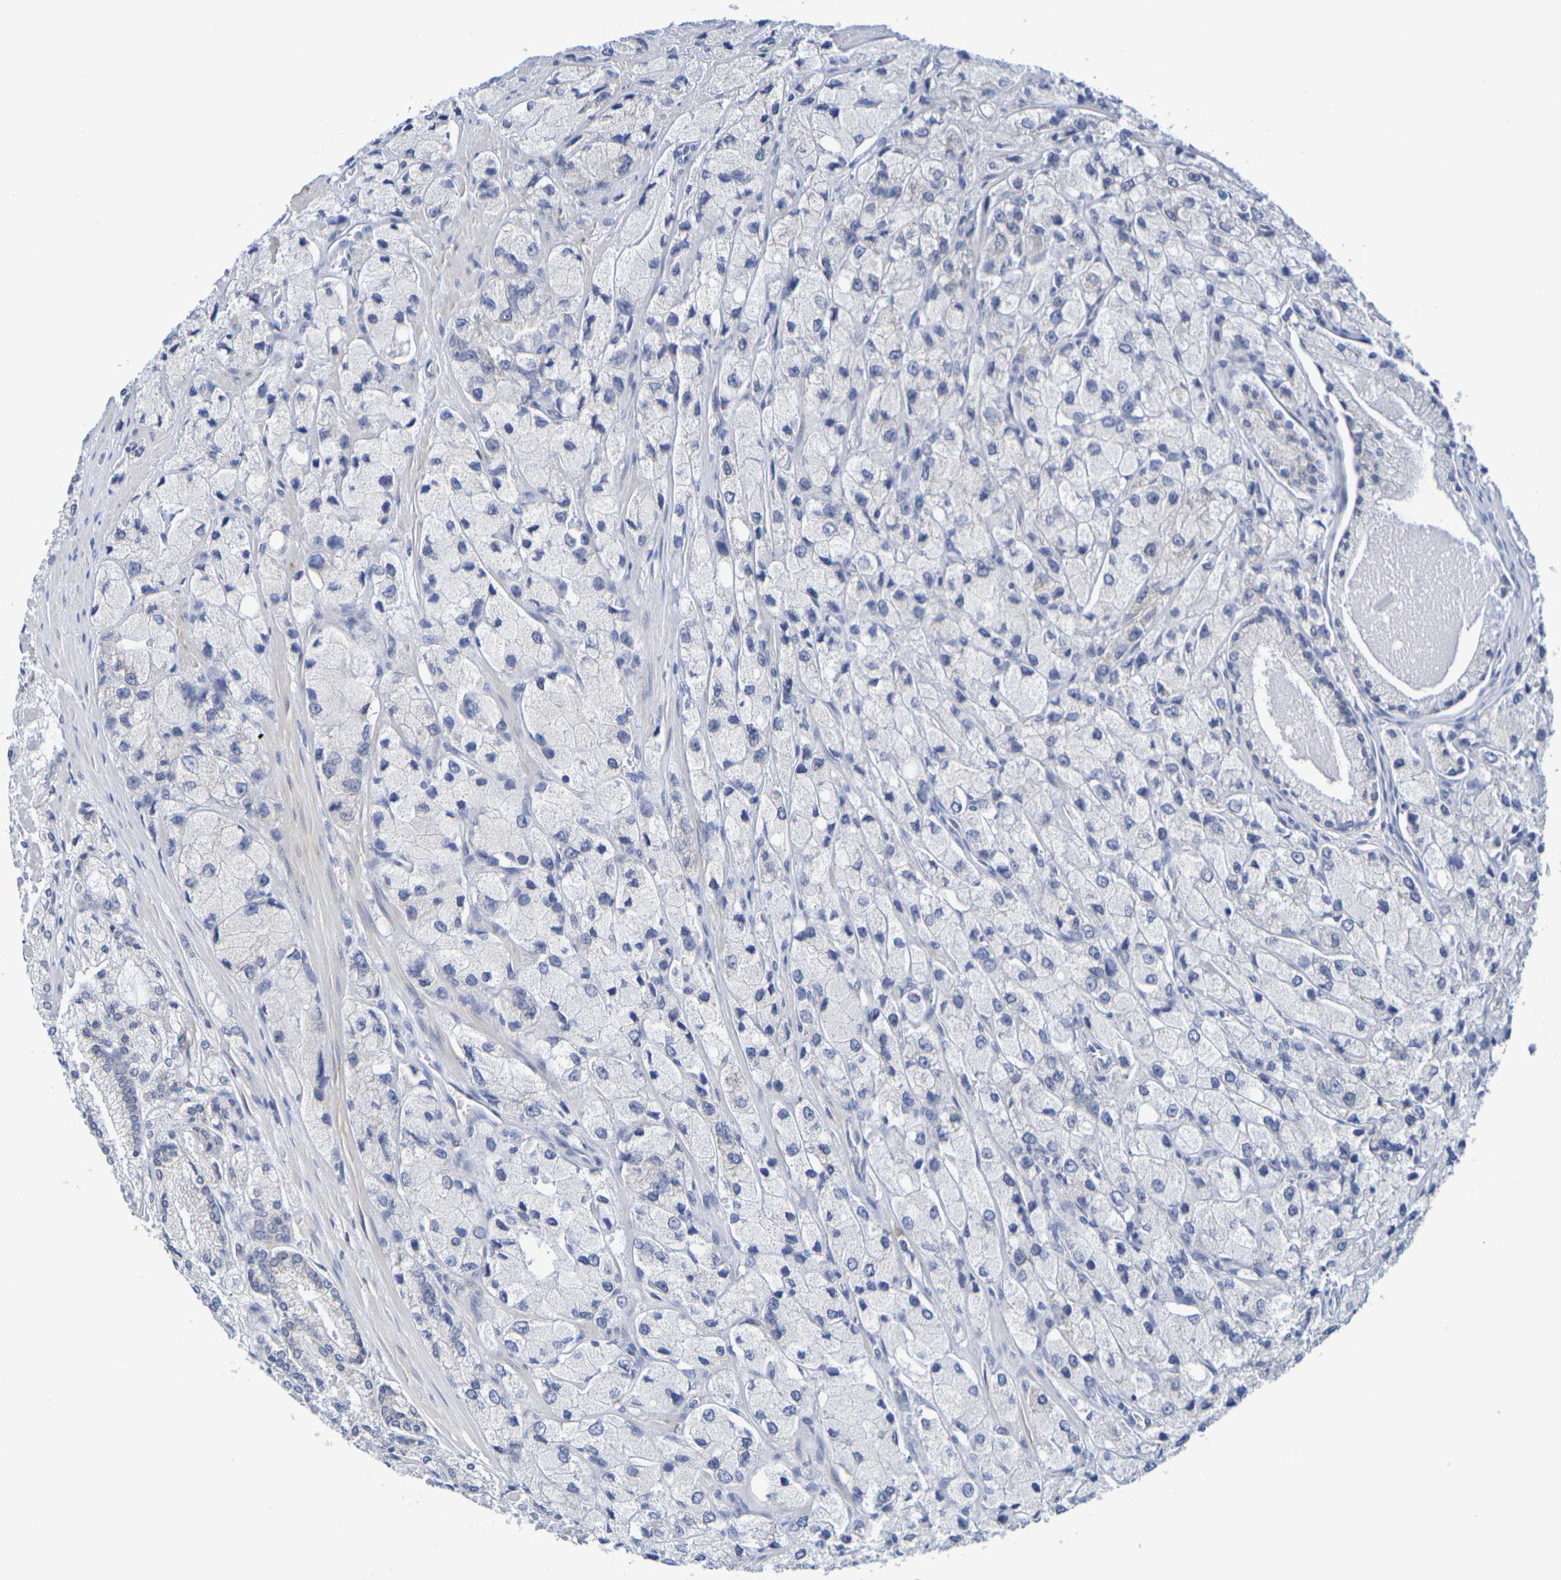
{"staining": {"intensity": "negative", "quantity": "none", "location": "none"}, "tissue": "prostate cancer", "cell_type": "Tumor cells", "image_type": "cancer", "snomed": [{"axis": "morphology", "description": "Adenocarcinoma, High grade"}, {"axis": "topography", "description": "Prostate"}], "caption": "Image shows no significant protein positivity in tumor cells of prostate high-grade adenocarcinoma. Brightfield microscopy of IHC stained with DAB (brown) and hematoxylin (blue), captured at high magnification.", "gene": "TMCC3", "patient": {"sex": "male", "age": 58}}